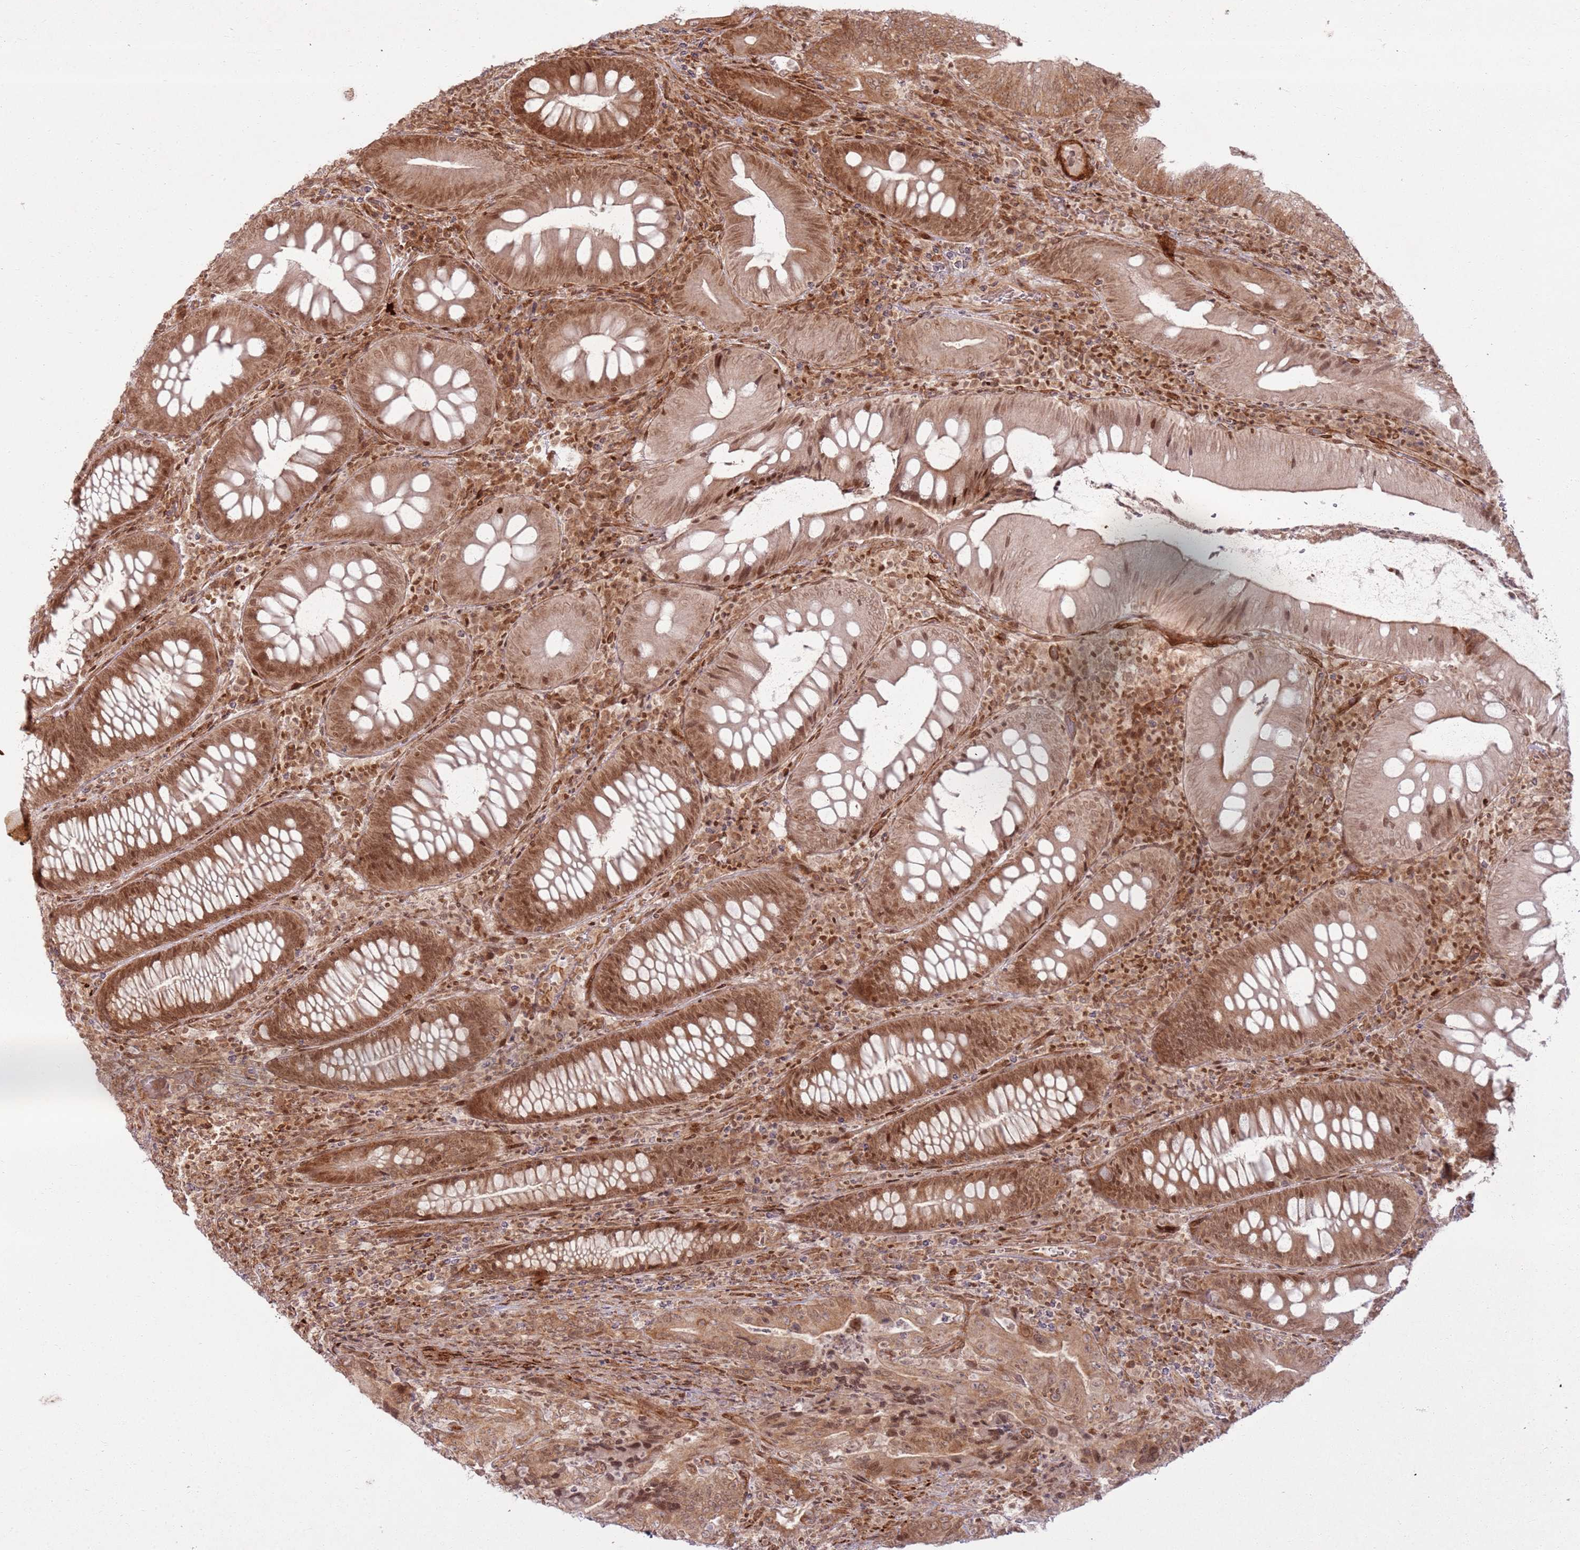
{"staining": {"intensity": "moderate", "quantity": ">75%", "location": "cytoplasmic/membranous,nuclear"}, "tissue": "colorectal cancer", "cell_type": "Tumor cells", "image_type": "cancer", "snomed": [{"axis": "morphology", "description": "Adenocarcinoma, NOS"}, {"axis": "topography", "description": "Colon"}], "caption": "Protein staining displays moderate cytoplasmic/membranous and nuclear staining in approximately >75% of tumor cells in adenocarcinoma (colorectal).", "gene": "KLHL36", "patient": {"sex": "female", "age": 66}}